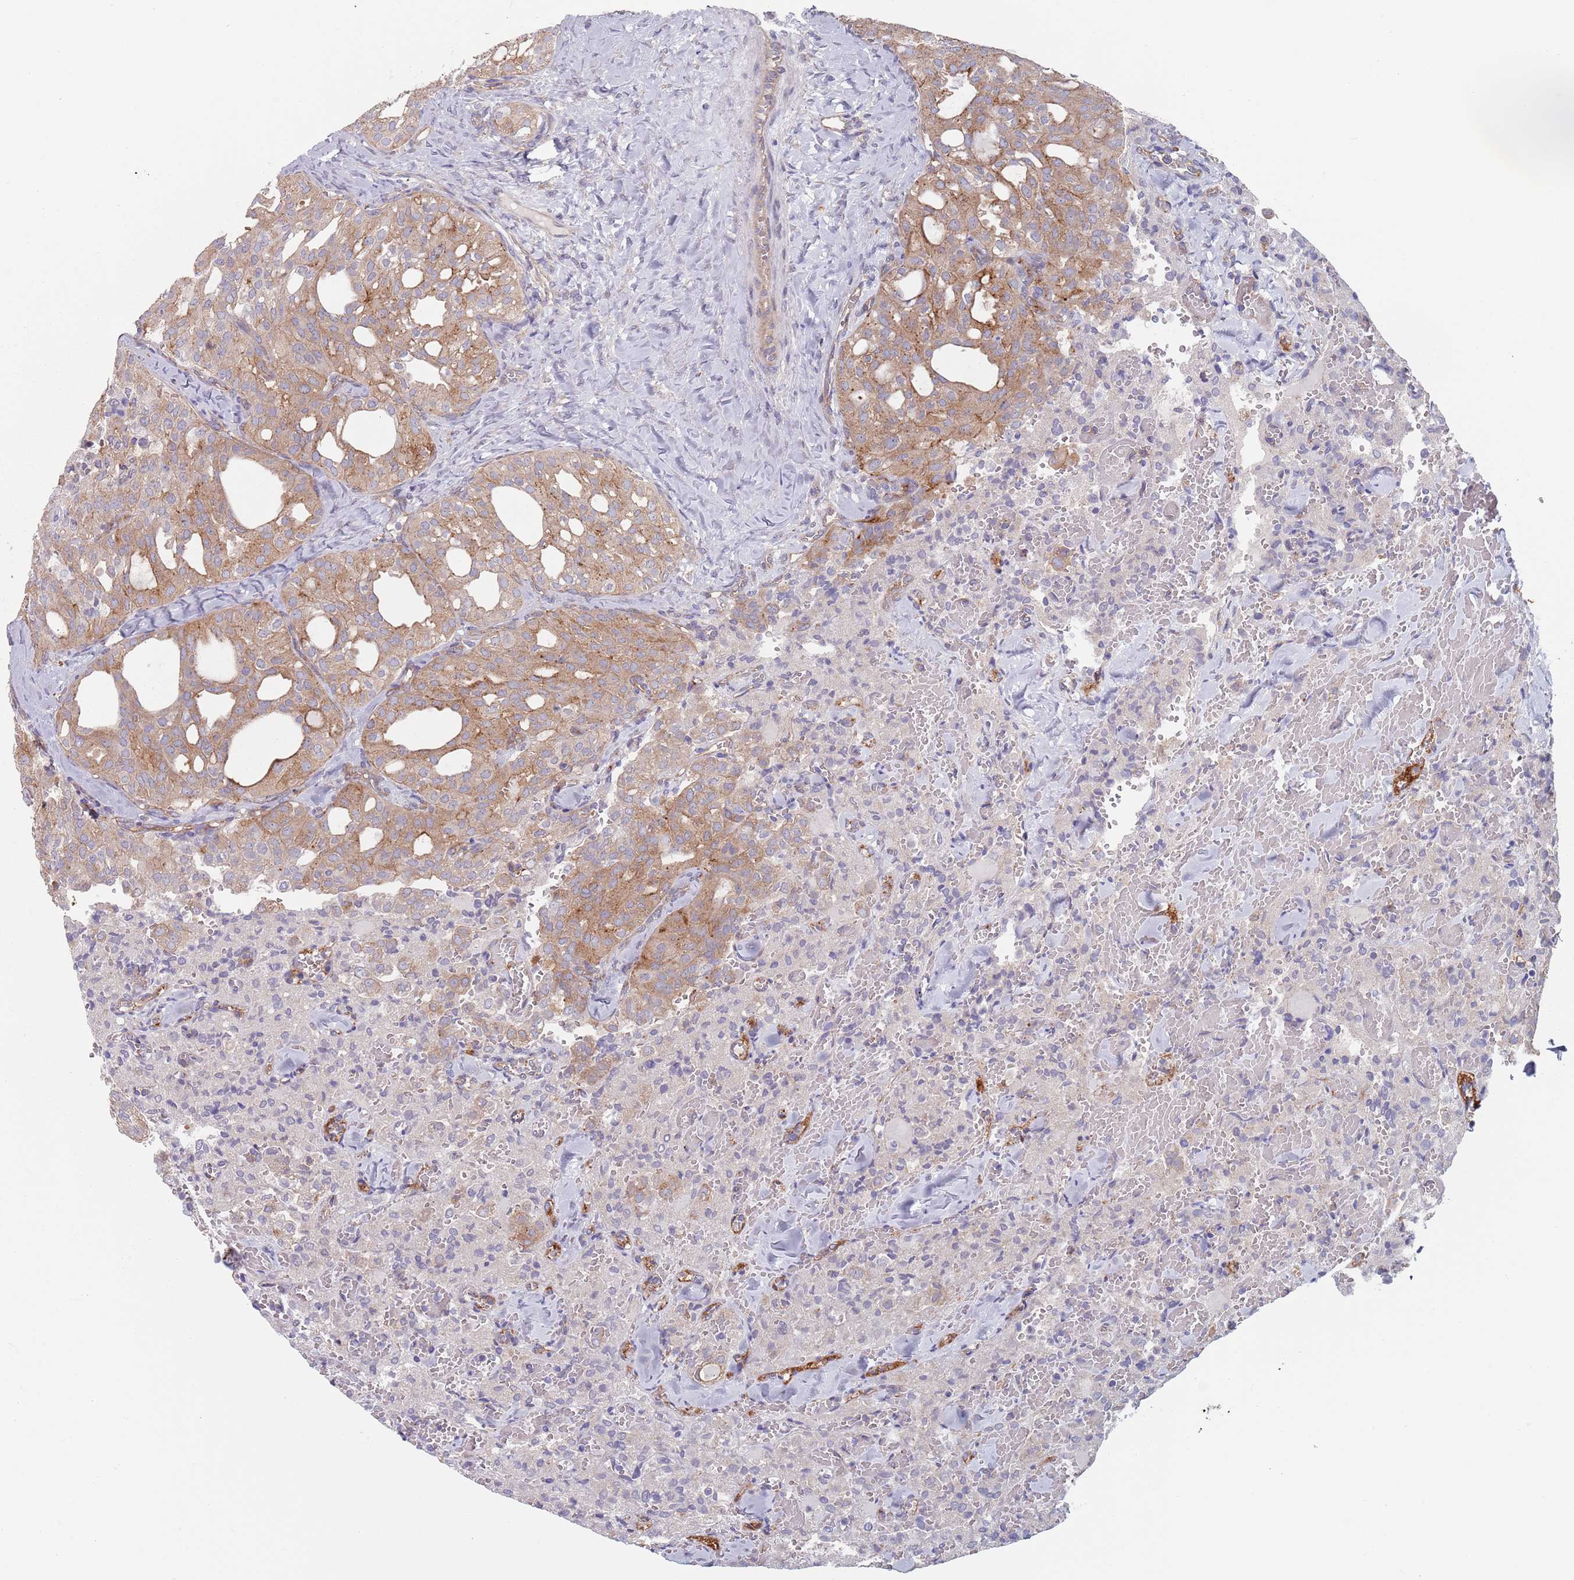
{"staining": {"intensity": "moderate", "quantity": ">75%", "location": "cytoplasmic/membranous"}, "tissue": "thyroid cancer", "cell_type": "Tumor cells", "image_type": "cancer", "snomed": [{"axis": "morphology", "description": "Follicular adenoma carcinoma, NOS"}, {"axis": "topography", "description": "Thyroid gland"}], "caption": "A histopathology image showing moderate cytoplasmic/membranous expression in approximately >75% of tumor cells in thyroid cancer, as visualized by brown immunohistochemical staining.", "gene": "APPL2", "patient": {"sex": "male", "age": 75}}